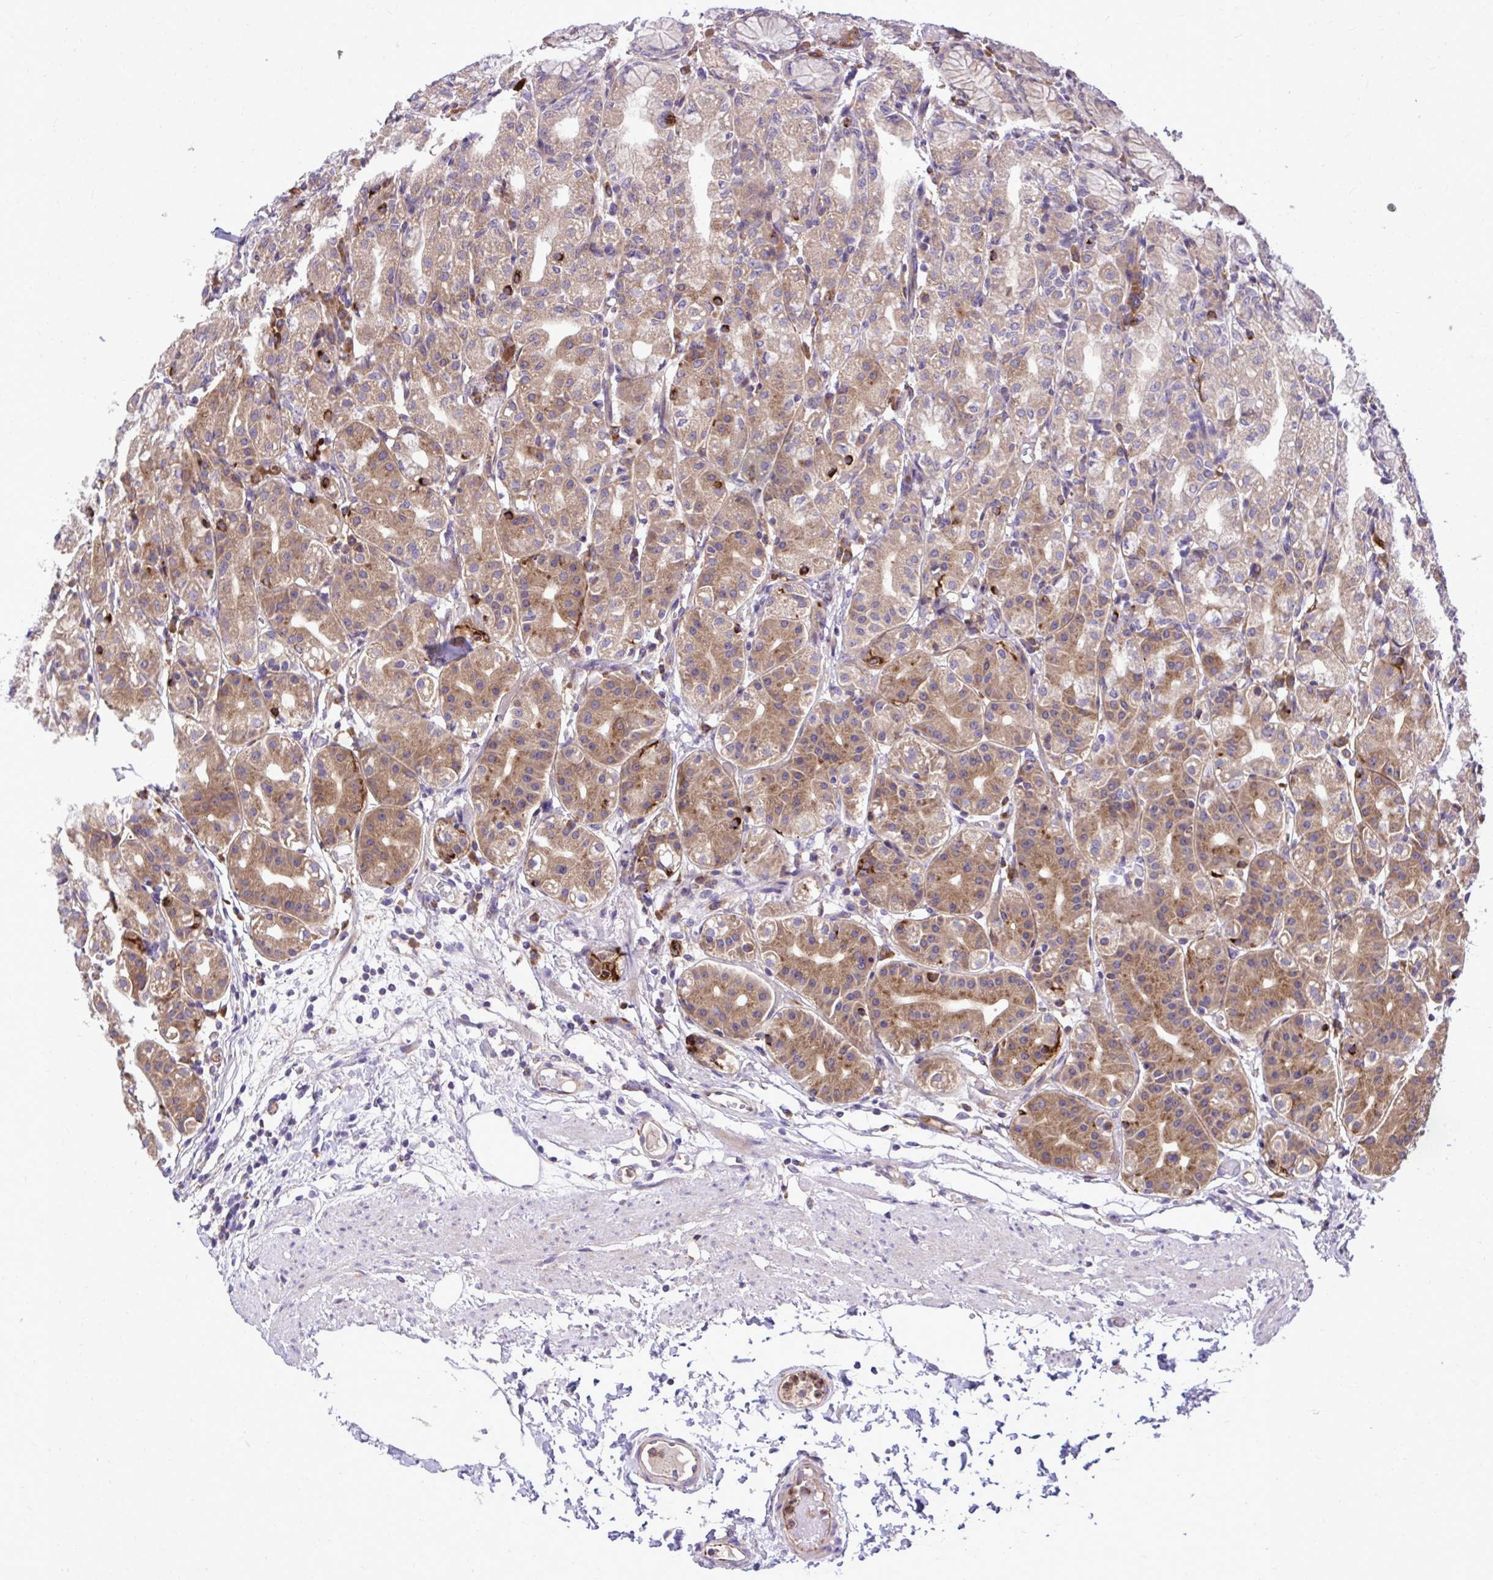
{"staining": {"intensity": "weak", "quantity": ">75%", "location": "cytoplasmic/membranous"}, "tissue": "stomach", "cell_type": "Glandular cells", "image_type": "normal", "snomed": [{"axis": "morphology", "description": "Normal tissue, NOS"}, {"axis": "topography", "description": "Stomach"}], "caption": "High-power microscopy captured an immunohistochemistry micrograph of normal stomach, revealing weak cytoplasmic/membranous staining in about >75% of glandular cells.", "gene": "PAIP2", "patient": {"sex": "female", "age": 57}}